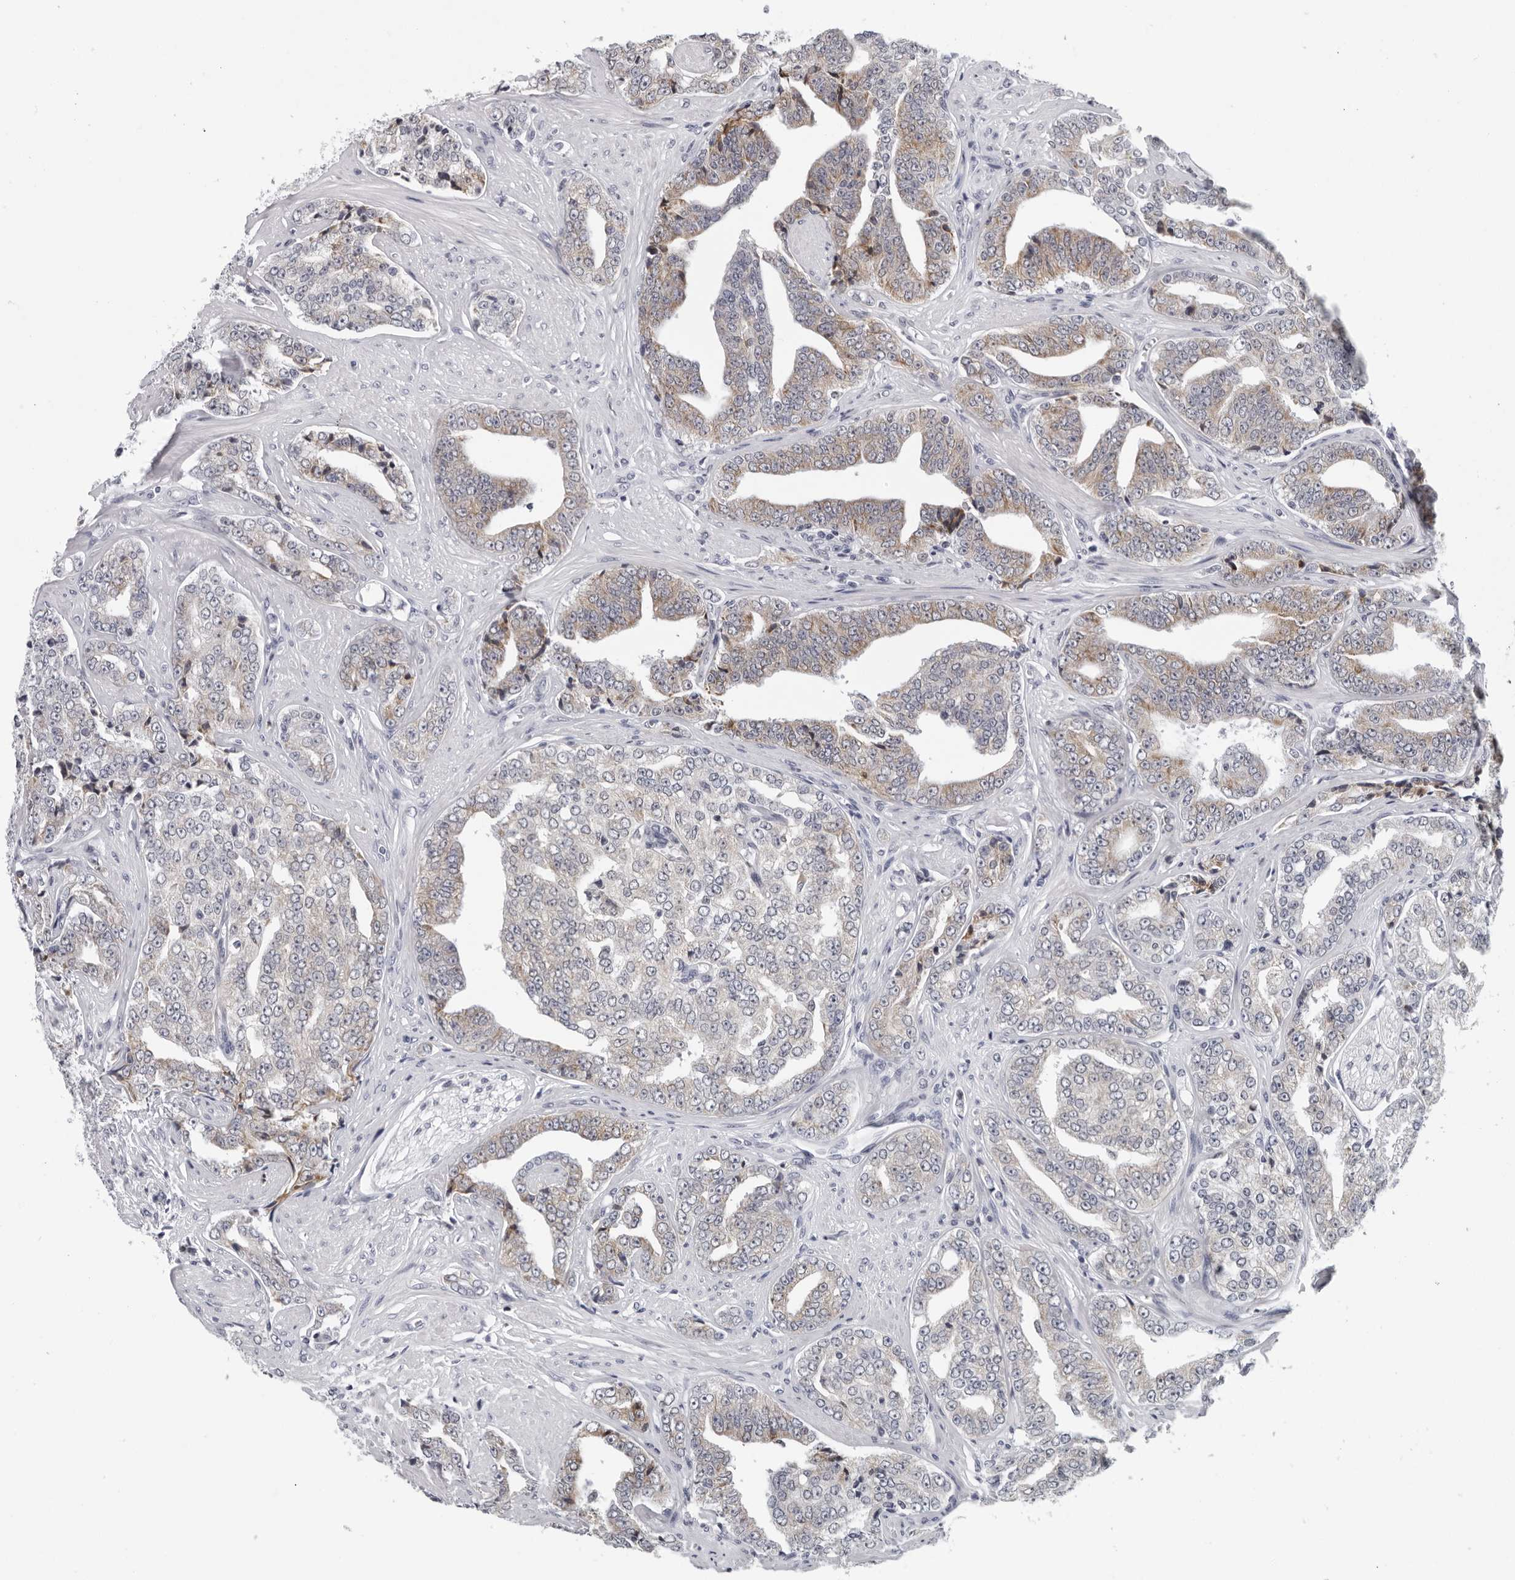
{"staining": {"intensity": "weak", "quantity": "<25%", "location": "cytoplasmic/membranous"}, "tissue": "prostate cancer", "cell_type": "Tumor cells", "image_type": "cancer", "snomed": [{"axis": "morphology", "description": "Adenocarcinoma, High grade"}, {"axis": "topography", "description": "Prostate"}], "caption": "High power microscopy micrograph of an immunohistochemistry image of high-grade adenocarcinoma (prostate), revealing no significant expression in tumor cells.", "gene": "CPT2", "patient": {"sex": "male", "age": 71}}